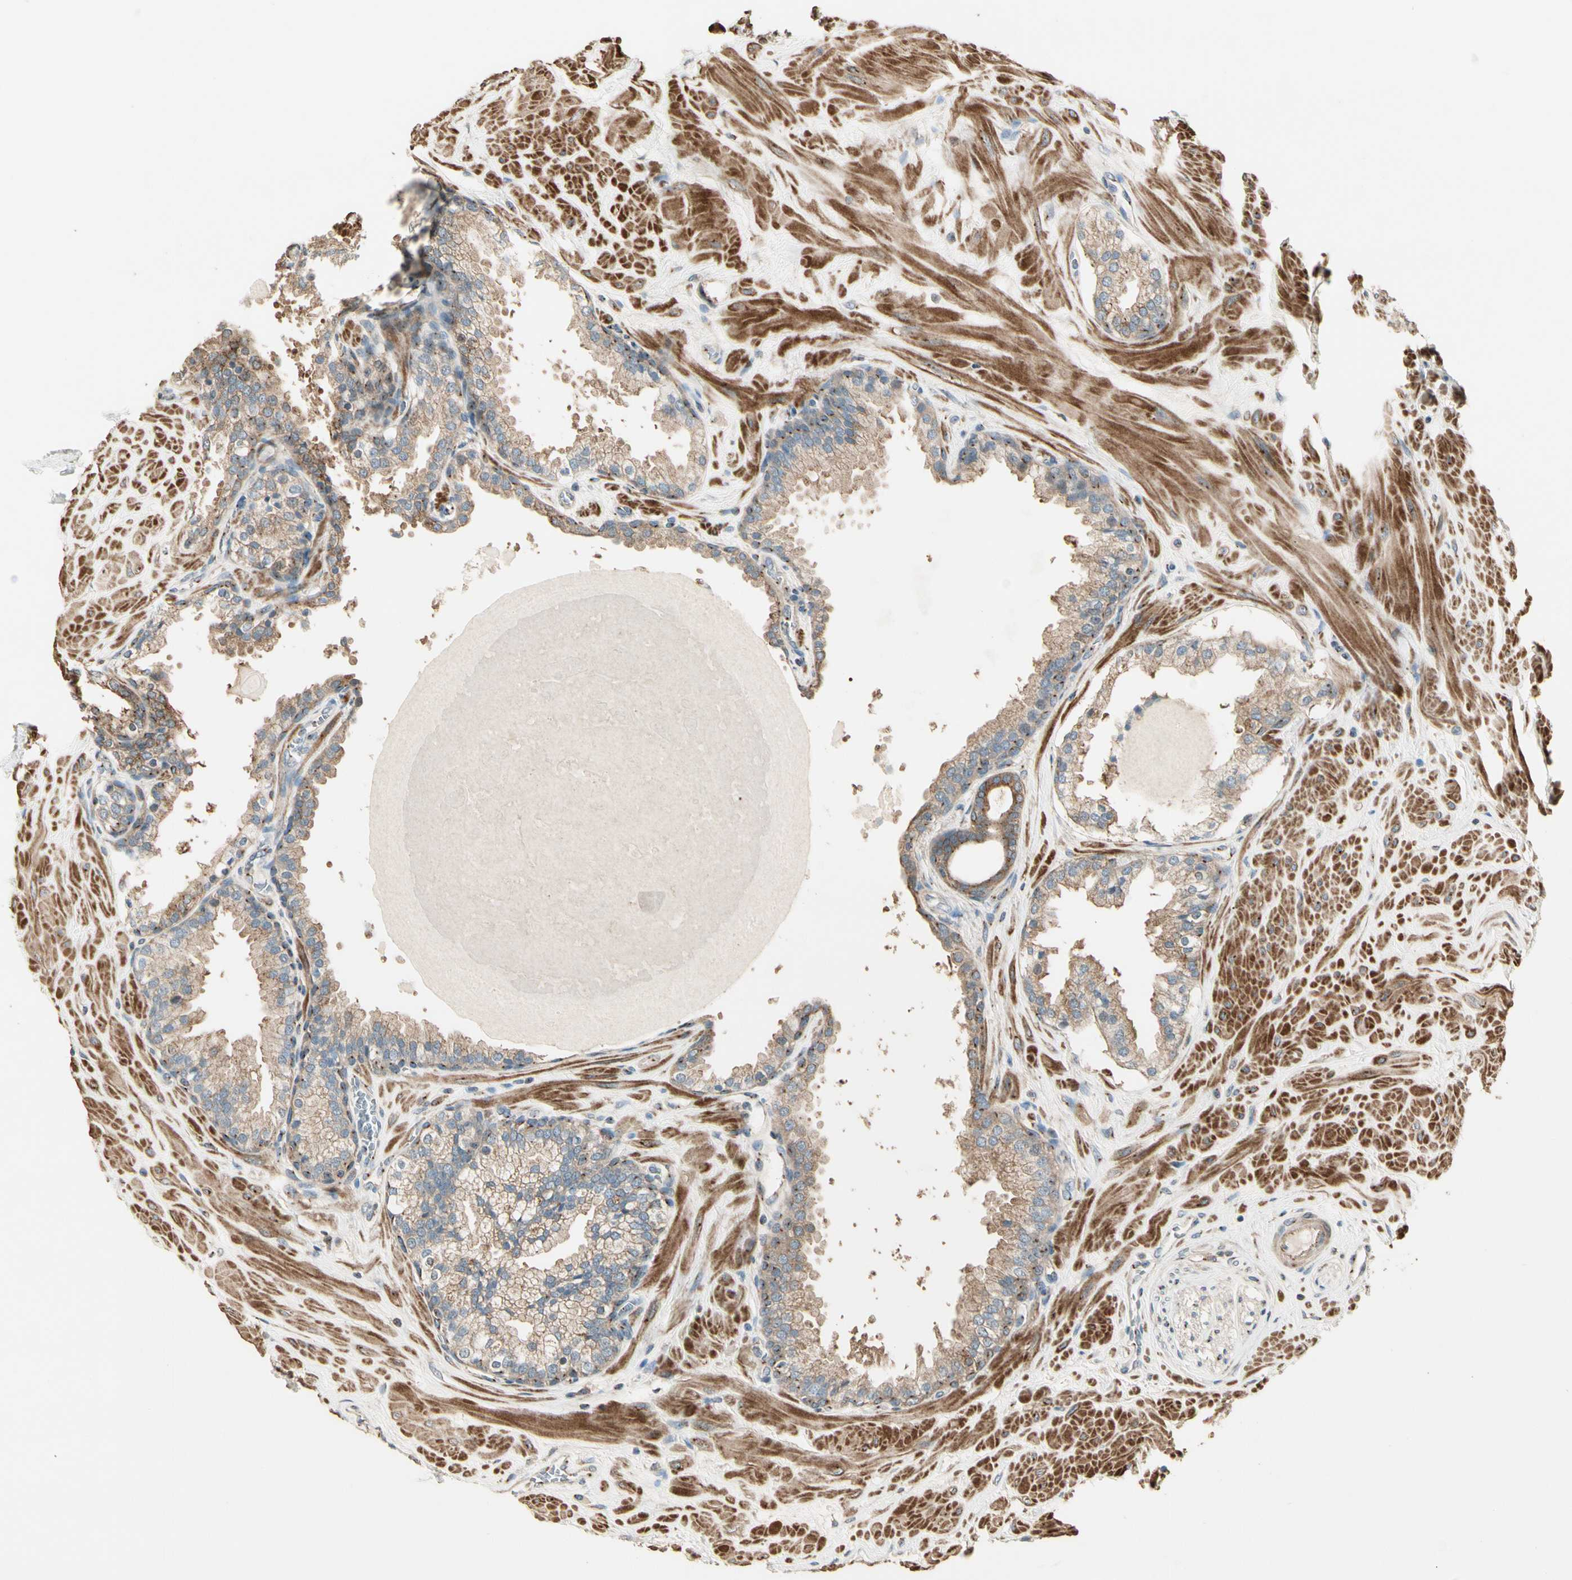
{"staining": {"intensity": "moderate", "quantity": ">75%", "location": "cytoplasmic/membranous"}, "tissue": "prostate", "cell_type": "Glandular cells", "image_type": "normal", "snomed": [{"axis": "morphology", "description": "Normal tissue, NOS"}, {"axis": "topography", "description": "Prostate"}], "caption": "Protein staining of benign prostate shows moderate cytoplasmic/membranous expression in approximately >75% of glandular cells. The staining was performed using DAB (3,3'-diaminobenzidine) to visualize the protein expression in brown, while the nuclei were stained in blue with hematoxylin (Magnification: 20x).", "gene": "AKAP9", "patient": {"sex": "male", "age": 51}}